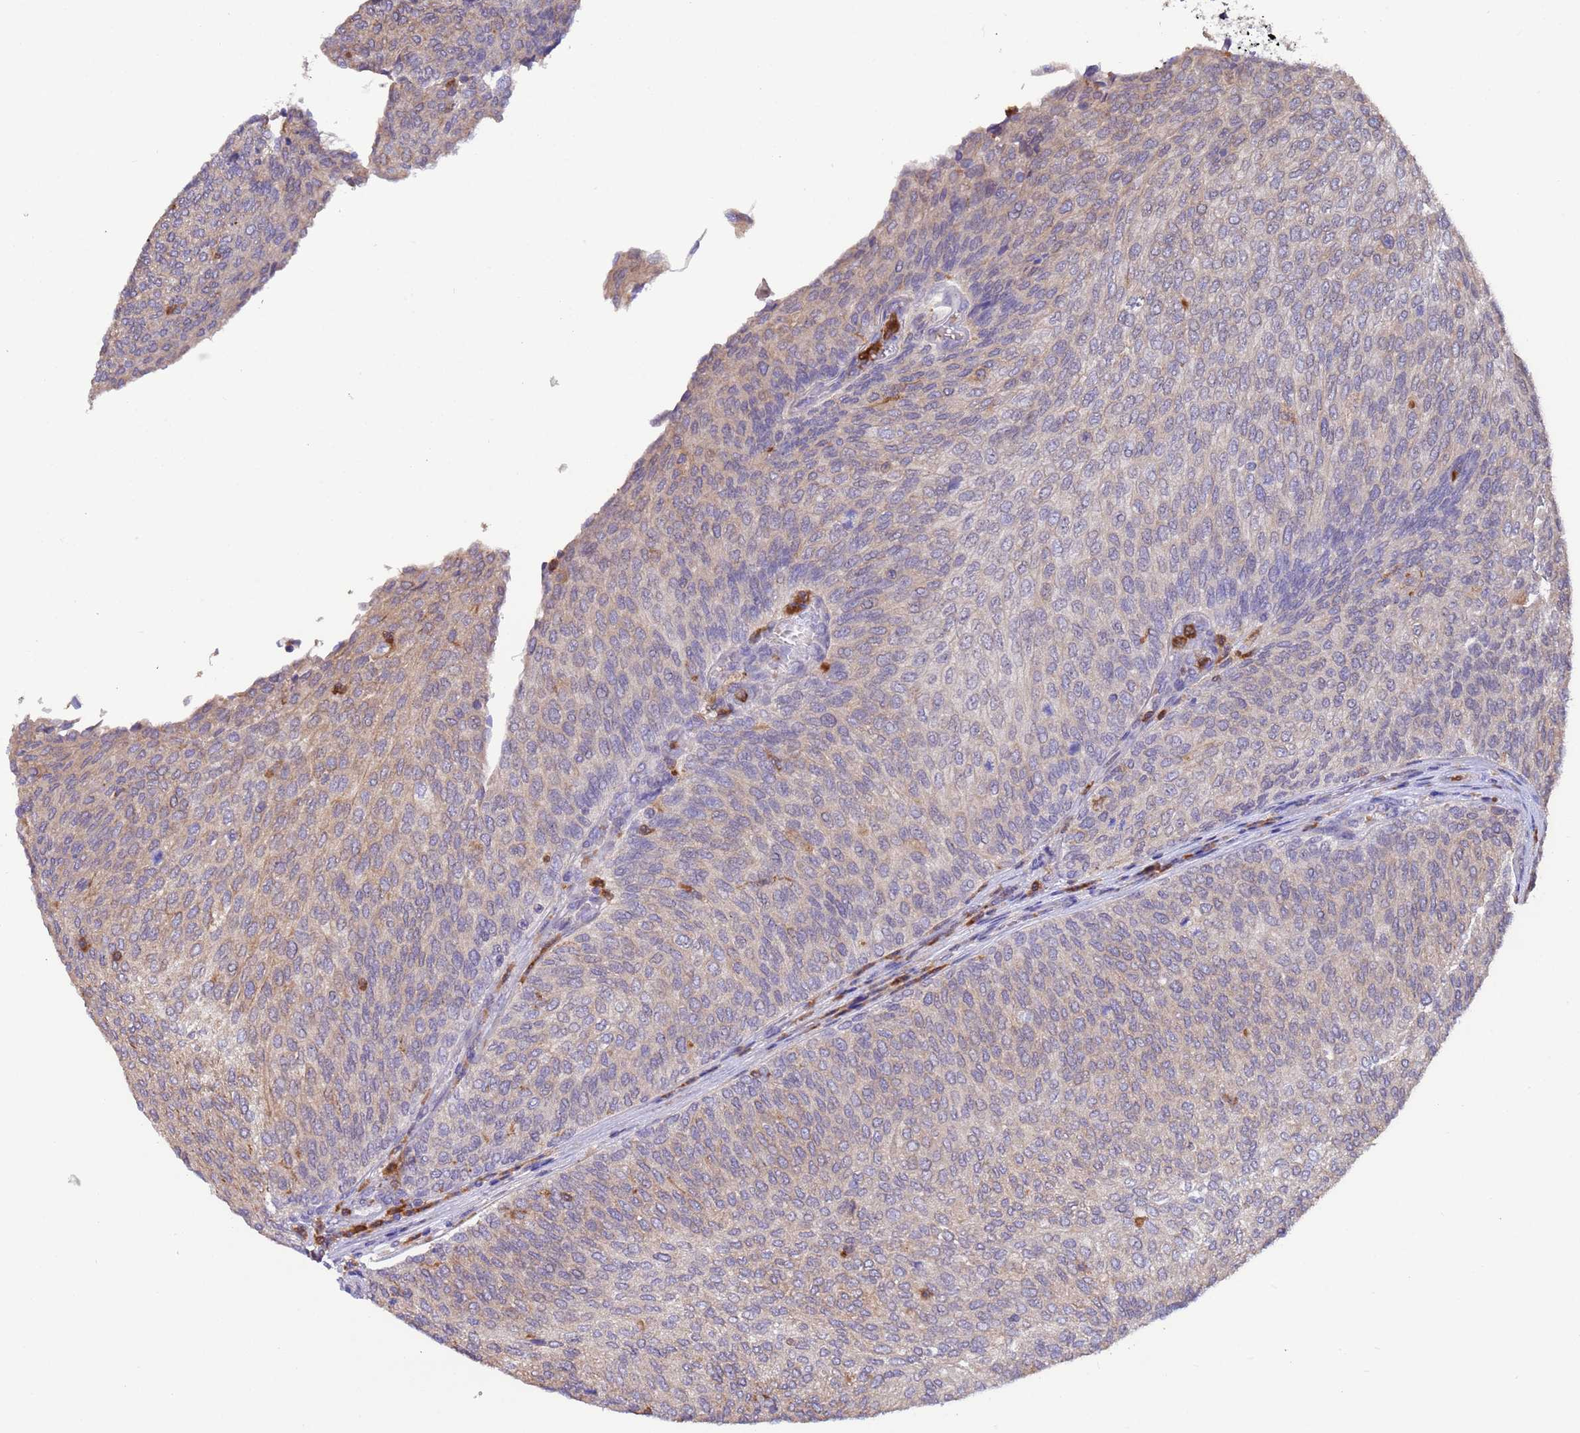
{"staining": {"intensity": "weak", "quantity": "25%-75%", "location": "cytoplasmic/membranous"}, "tissue": "urothelial cancer", "cell_type": "Tumor cells", "image_type": "cancer", "snomed": [{"axis": "morphology", "description": "Urothelial carcinoma, Low grade"}, {"axis": "topography", "description": "Urinary bladder"}], "caption": "Human low-grade urothelial carcinoma stained with a brown dye reveals weak cytoplasmic/membranous positive expression in about 25%-75% of tumor cells.", "gene": "AMPD3", "patient": {"sex": "female", "age": 79}}